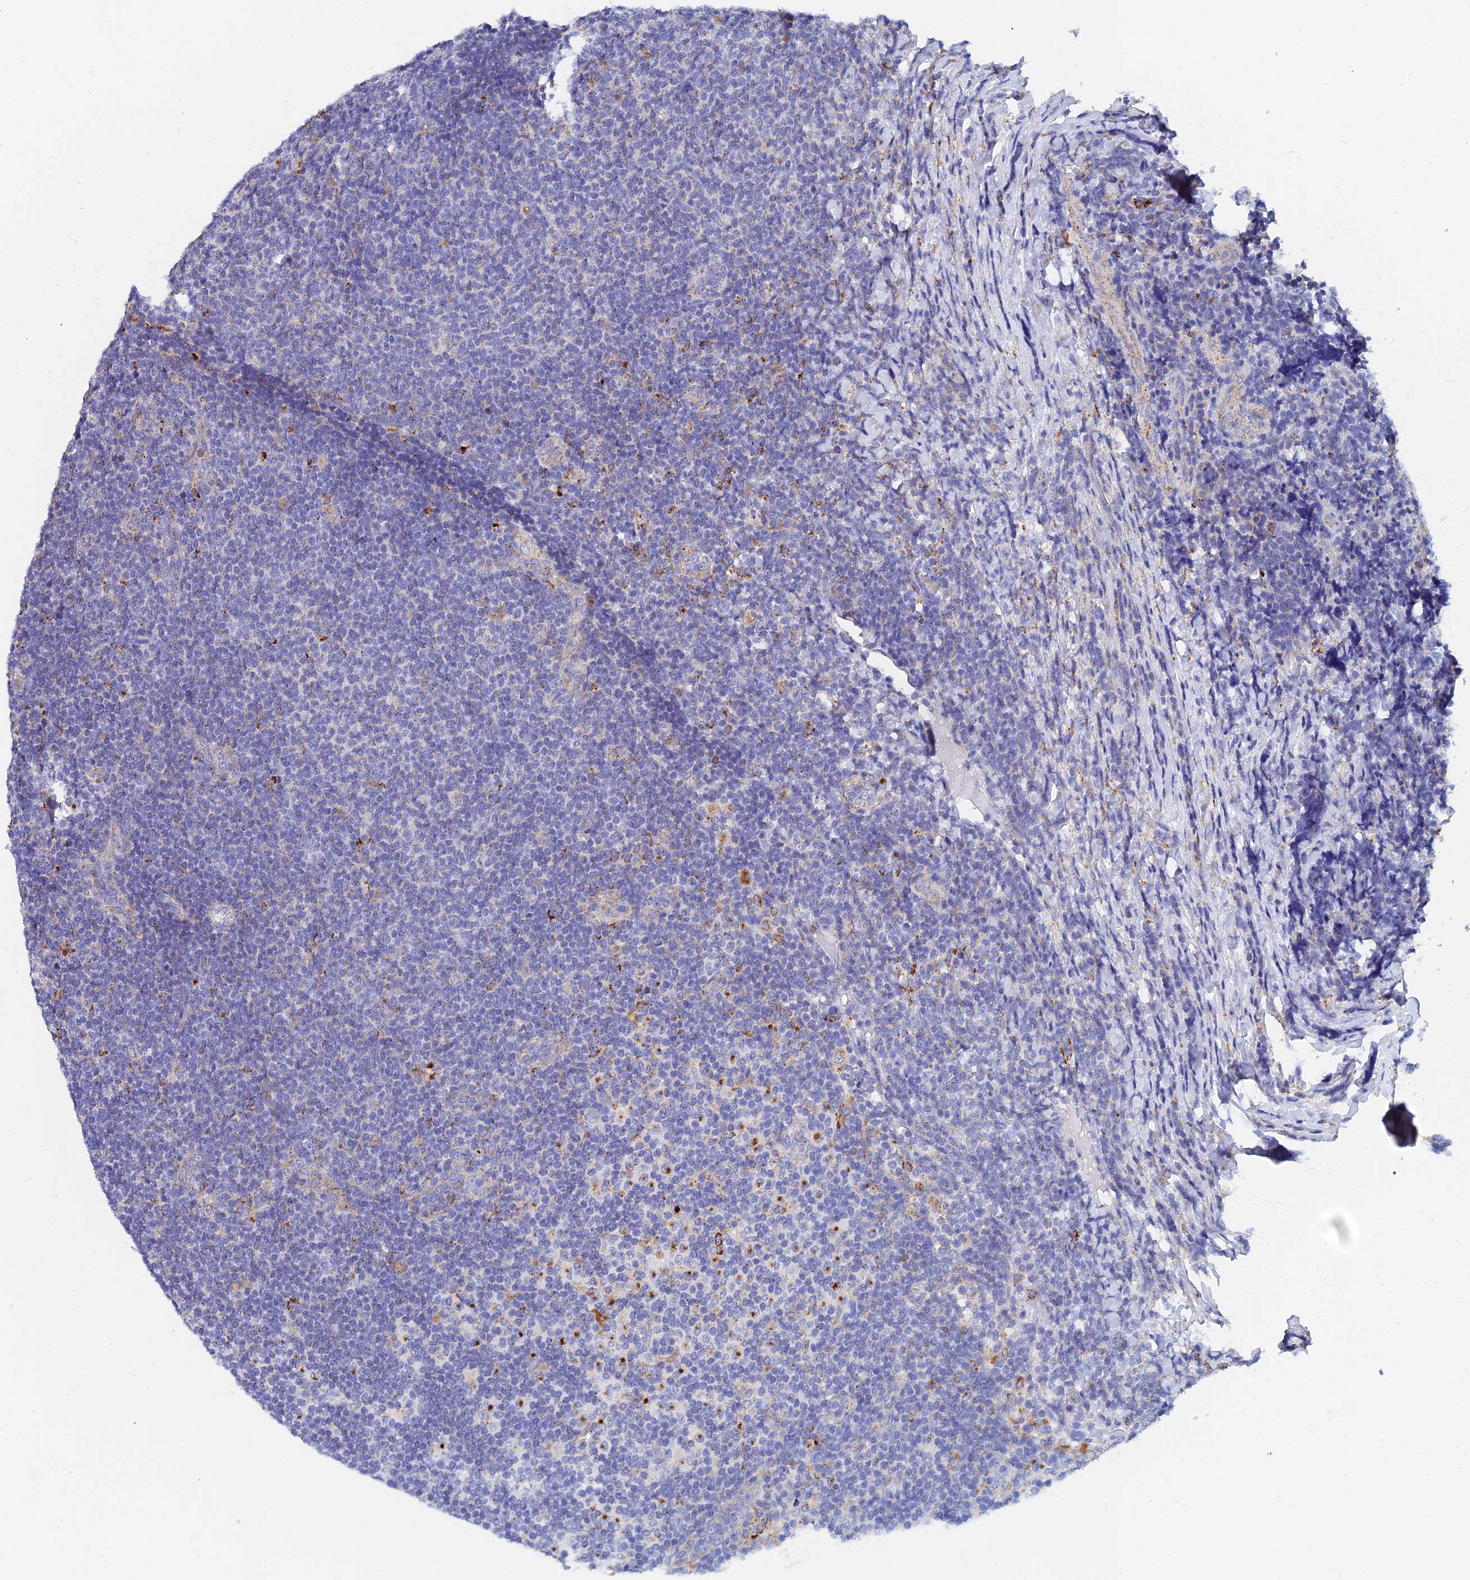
{"staining": {"intensity": "negative", "quantity": "none", "location": "none"}, "tissue": "lymphoma", "cell_type": "Tumor cells", "image_type": "cancer", "snomed": [{"axis": "morphology", "description": "Malignant lymphoma, non-Hodgkin's type, Low grade"}, {"axis": "topography", "description": "Lymph node"}], "caption": "Tumor cells are negative for brown protein staining in low-grade malignant lymphoma, non-Hodgkin's type.", "gene": "SPNS1", "patient": {"sex": "male", "age": 66}}